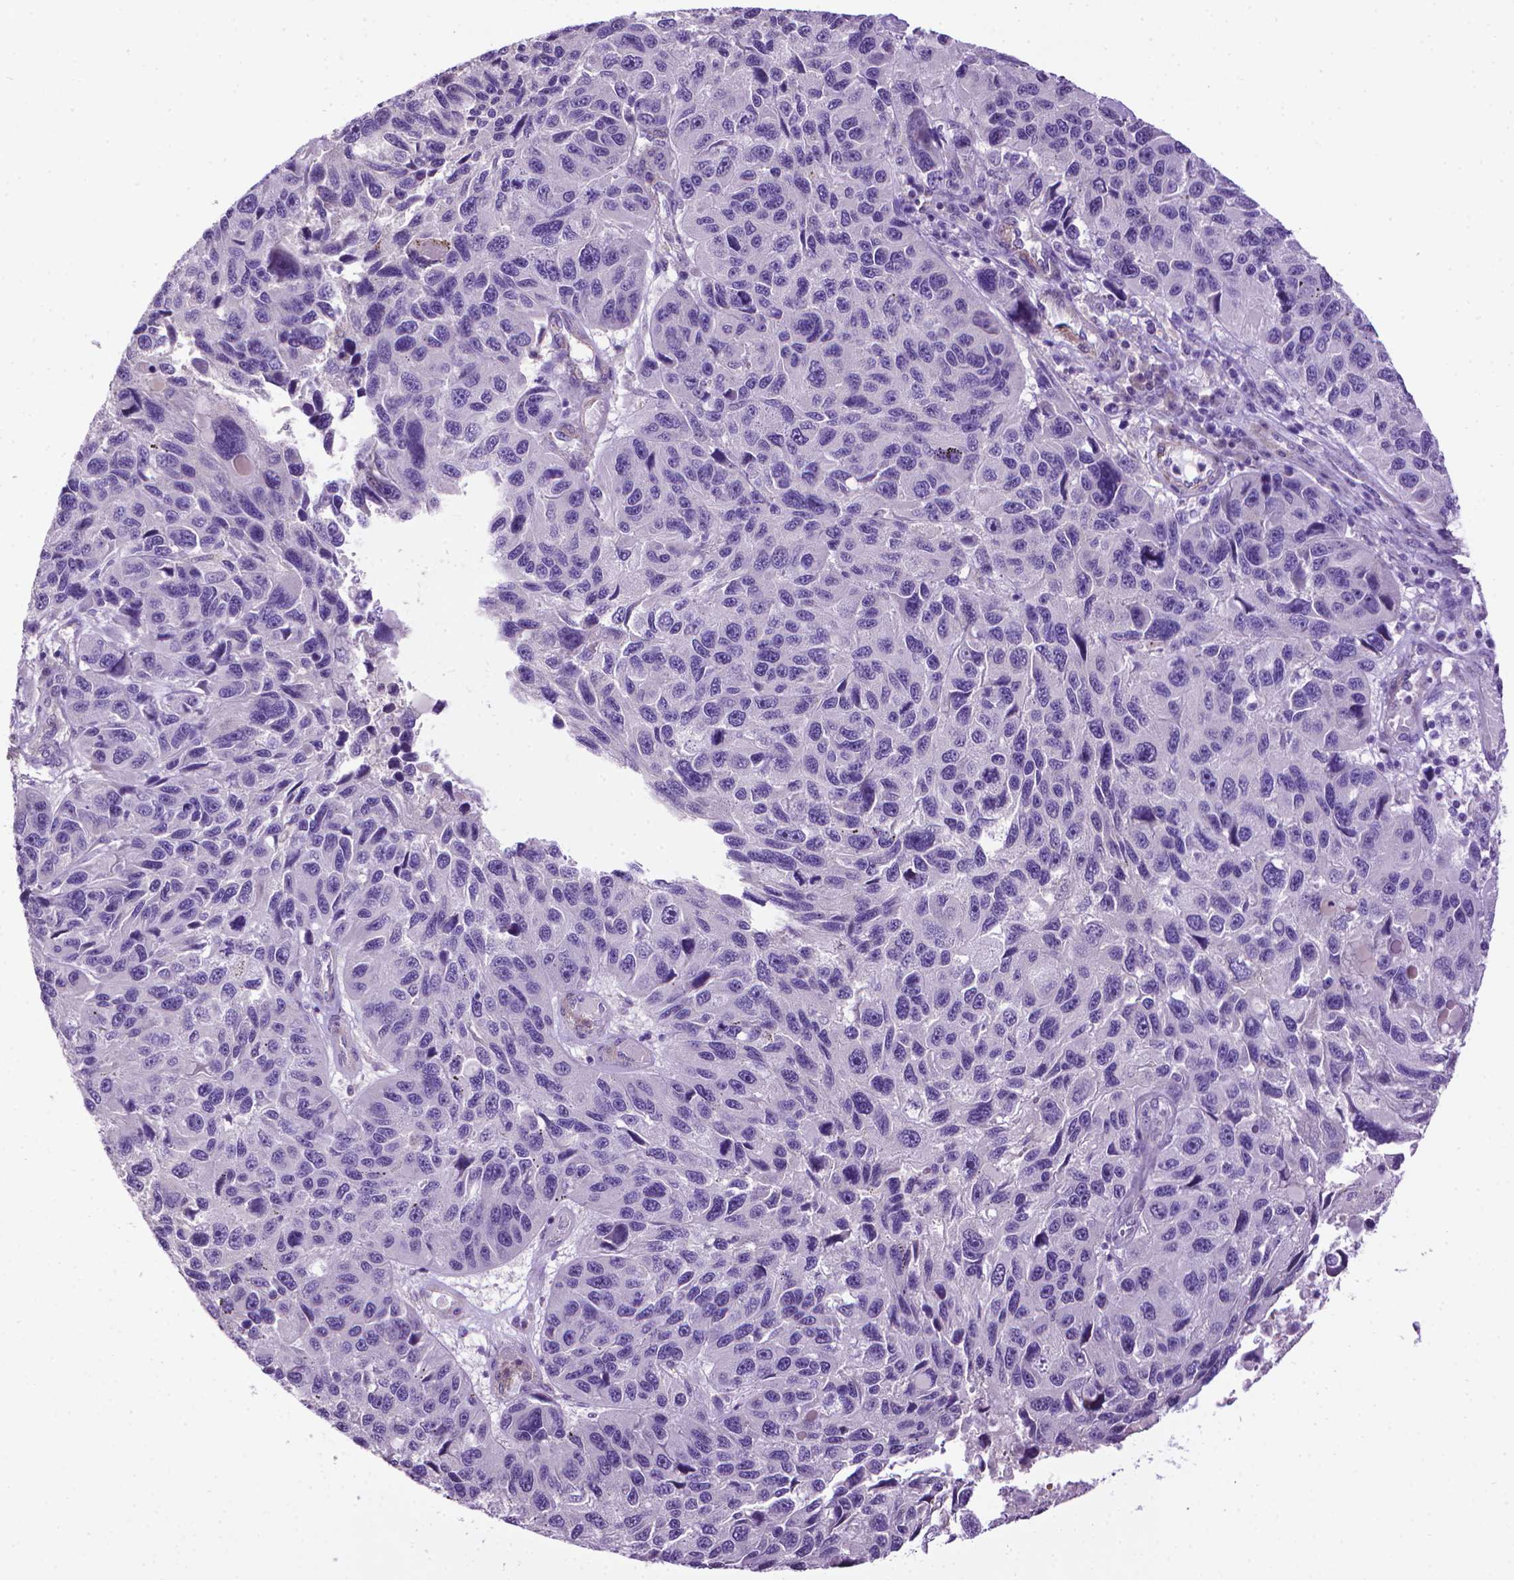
{"staining": {"intensity": "negative", "quantity": "none", "location": "none"}, "tissue": "melanoma", "cell_type": "Tumor cells", "image_type": "cancer", "snomed": [{"axis": "morphology", "description": "Malignant melanoma, NOS"}, {"axis": "topography", "description": "Skin"}], "caption": "Immunohistochemical staining of malignant melanoma shows no significant positivity in tumor cells.", "gene": "AQP10", "patient": {"sex": "male", "age": 53}}